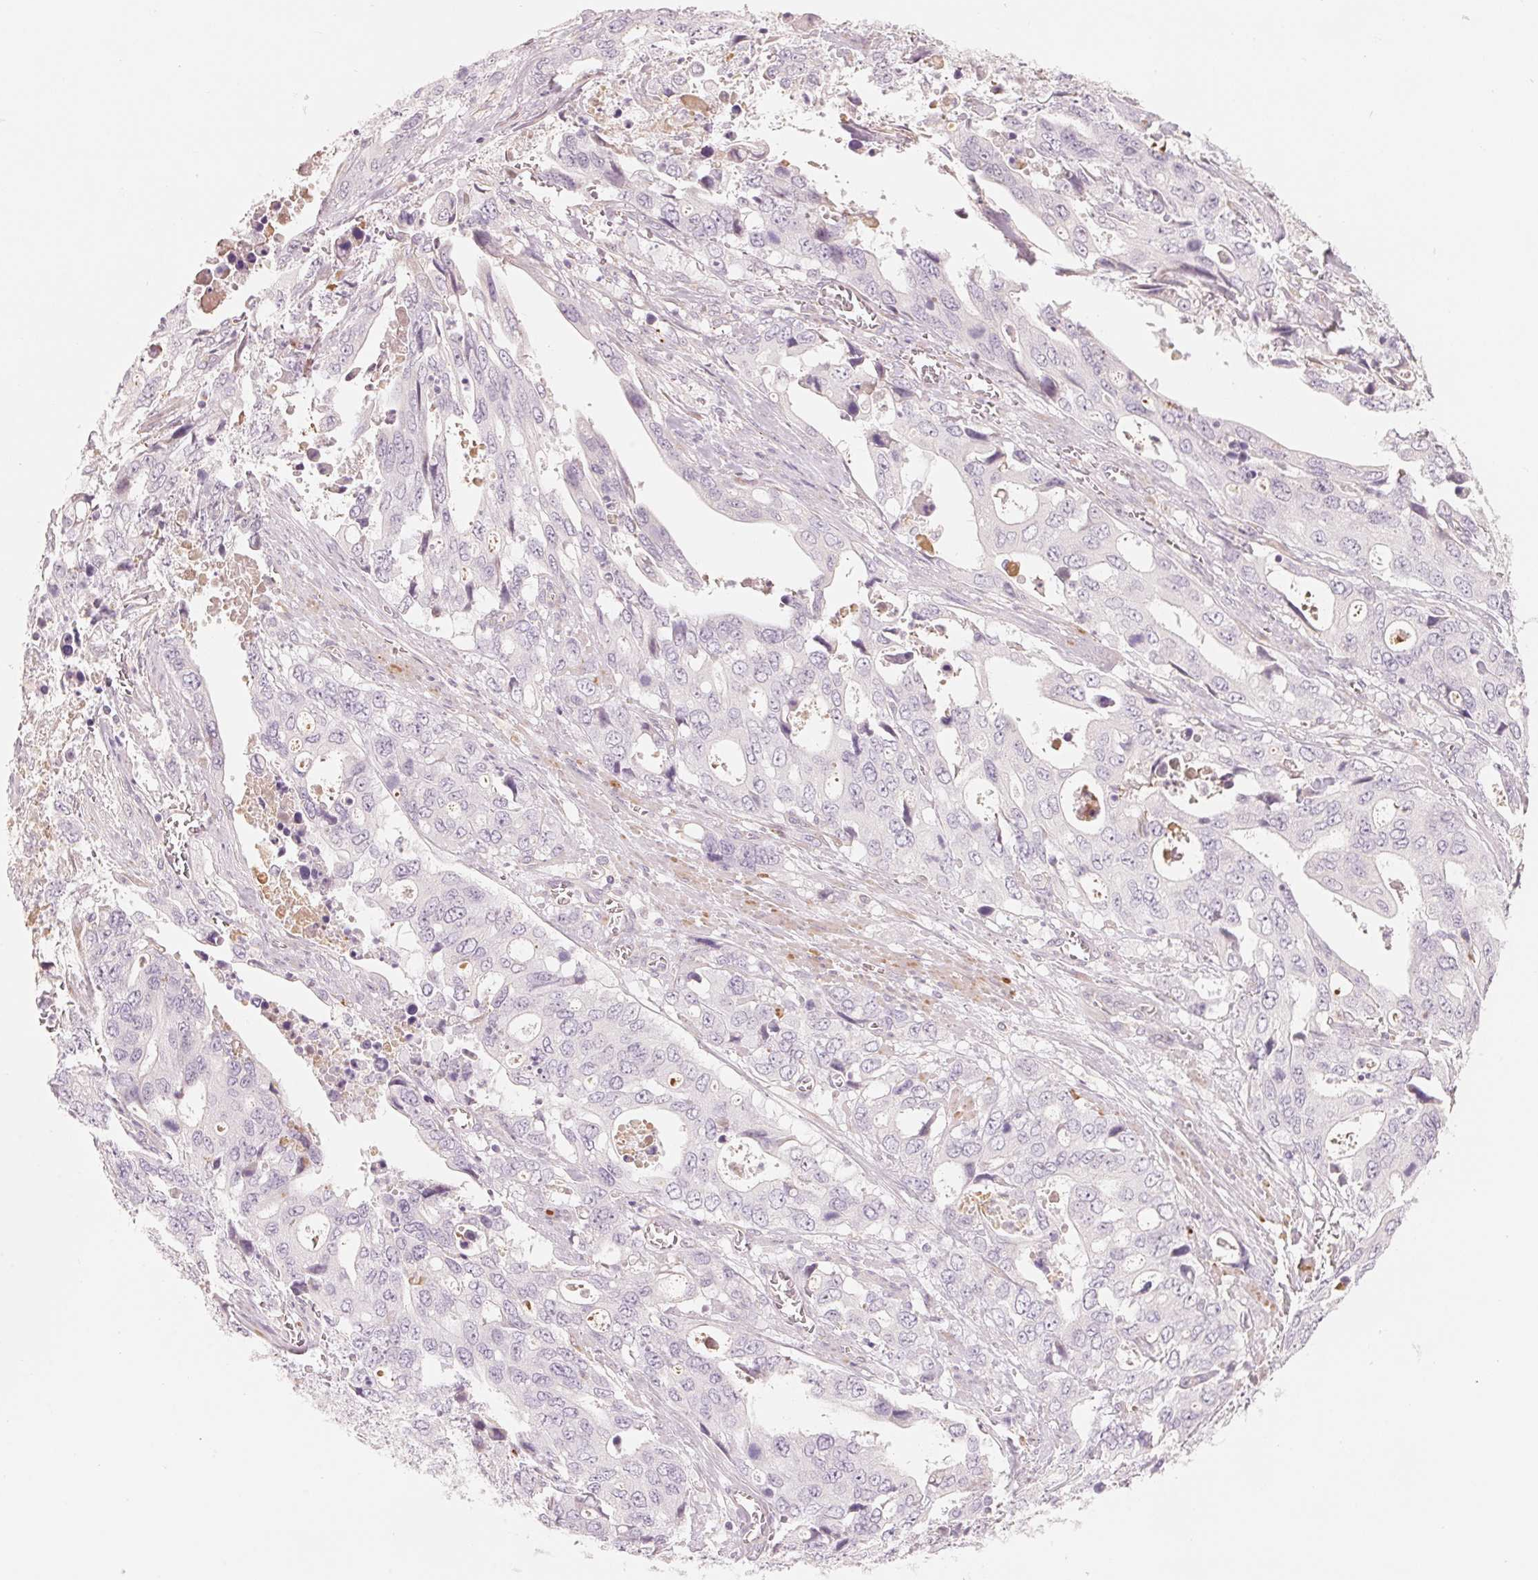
{"staining": {"intensity": "negative", "quantity": "none", "location": "none"}, "tissue": "stomach cancer", "cell_type": "Tumor cells", "image_type": "cancer", "snomed": [{"axis": "morphology", "description": "Adenocarcinoma, NOS"}, {"axis": "topography", "description": "Stomach, upper"}], "caption": "Immunohistochemistry micrograph of neoplastic tissue: stomach adenocarcinoma stained with DAB demonstrates no significant protein positivity in tumor cells.", "gene": "CFHR2", "patient": {"sex": "male", "age": 74}}